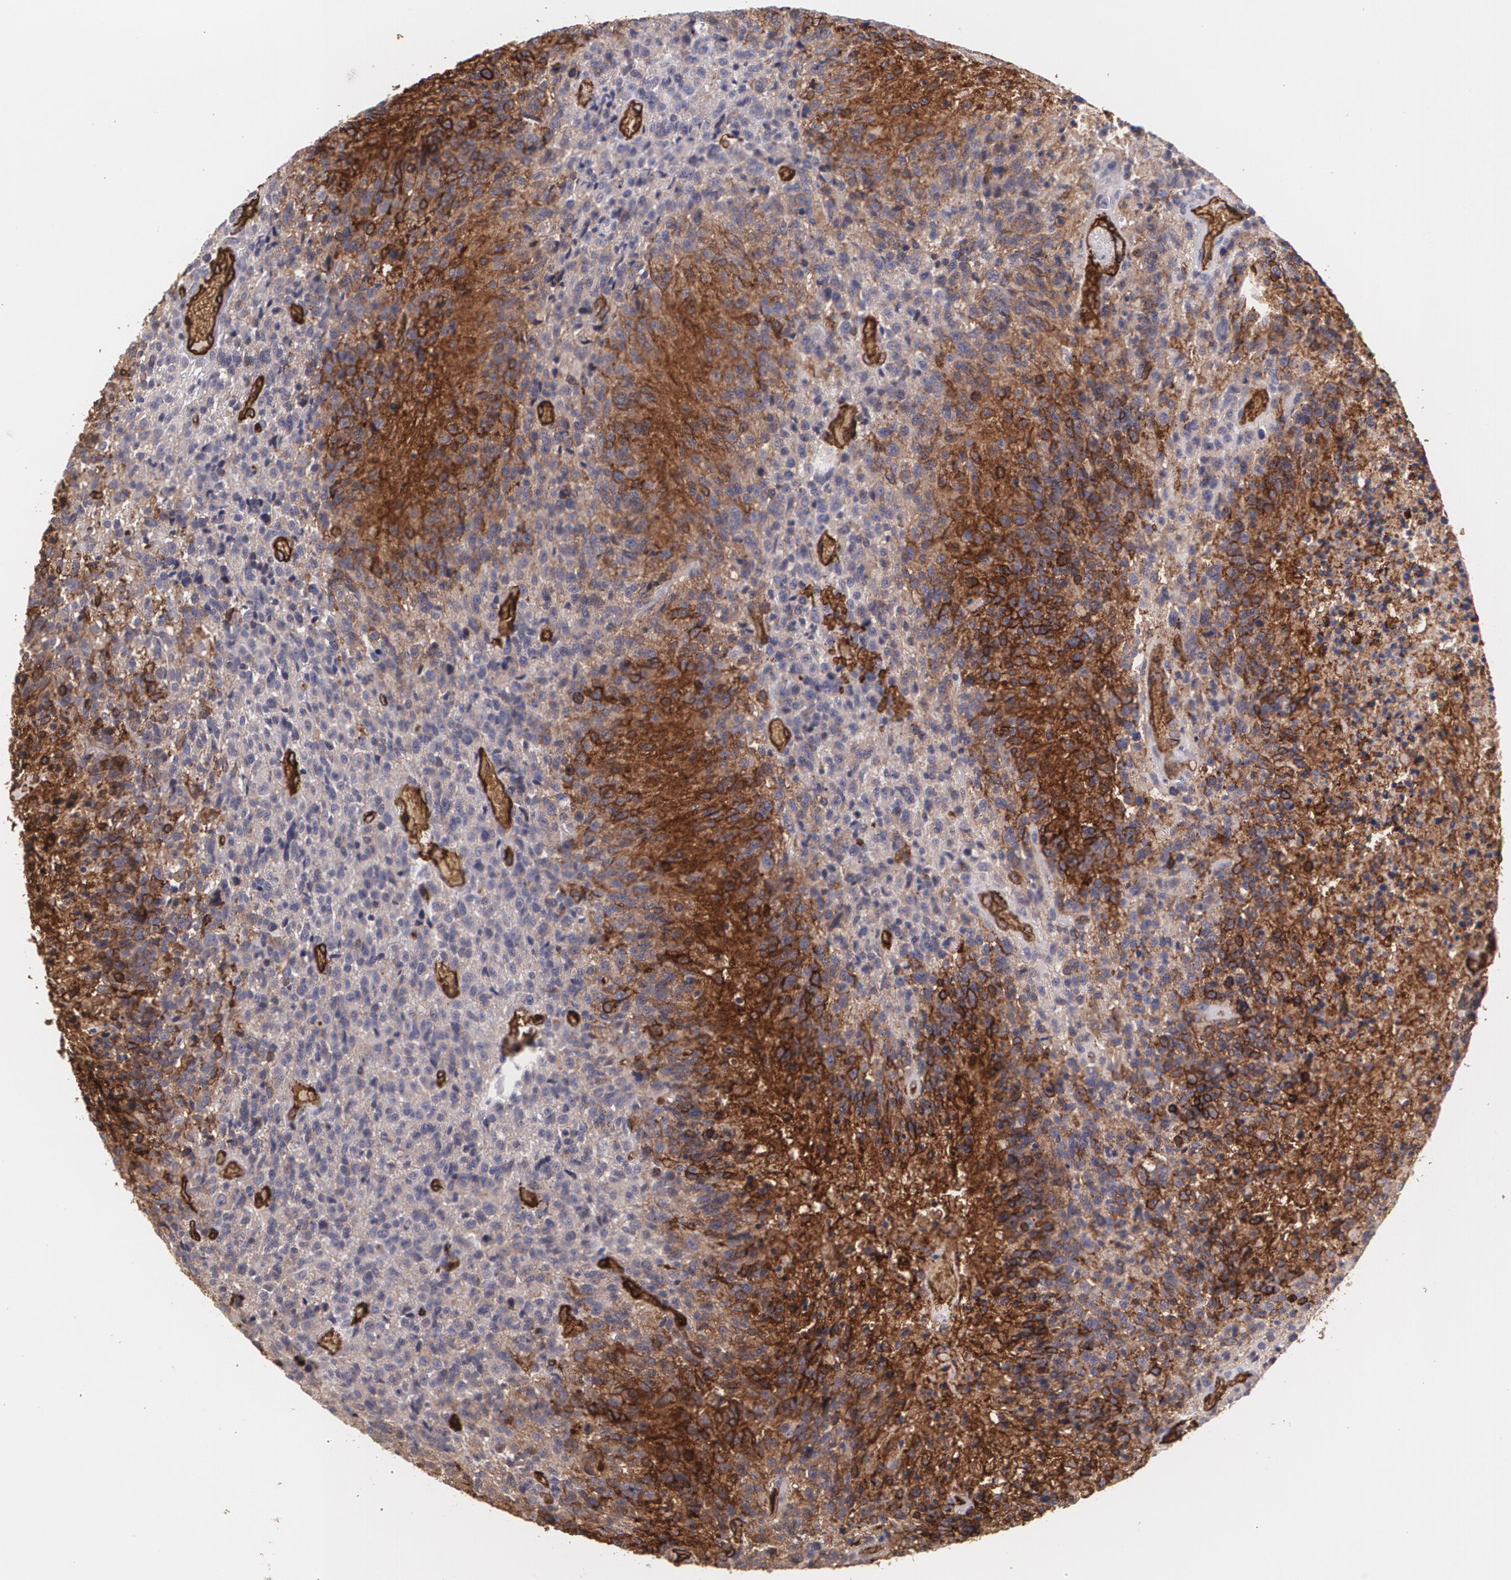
{"staining": {"intensity": "moderate", "quantity": ">75%", "location": "cytoplasmic/membranous"}, "tissue": "glioma", "cell_type": "Tumor cells", "image_type": "cancer", "snomed": [{"axis": "morphology", "description": "Glioma, malignant, High grade"}, {"axis": "topography", "description": "Brain"}], "caption": "IHC photomicrograph of malignant glioma (high-grade) stained for a protein (brown), which shows medium levels of moderate cytoplasmic/membranous expression in approximately >75% of tumor cells.", "gene": "SLC2A1", "patient": {"sex": "male", "age": 36}}